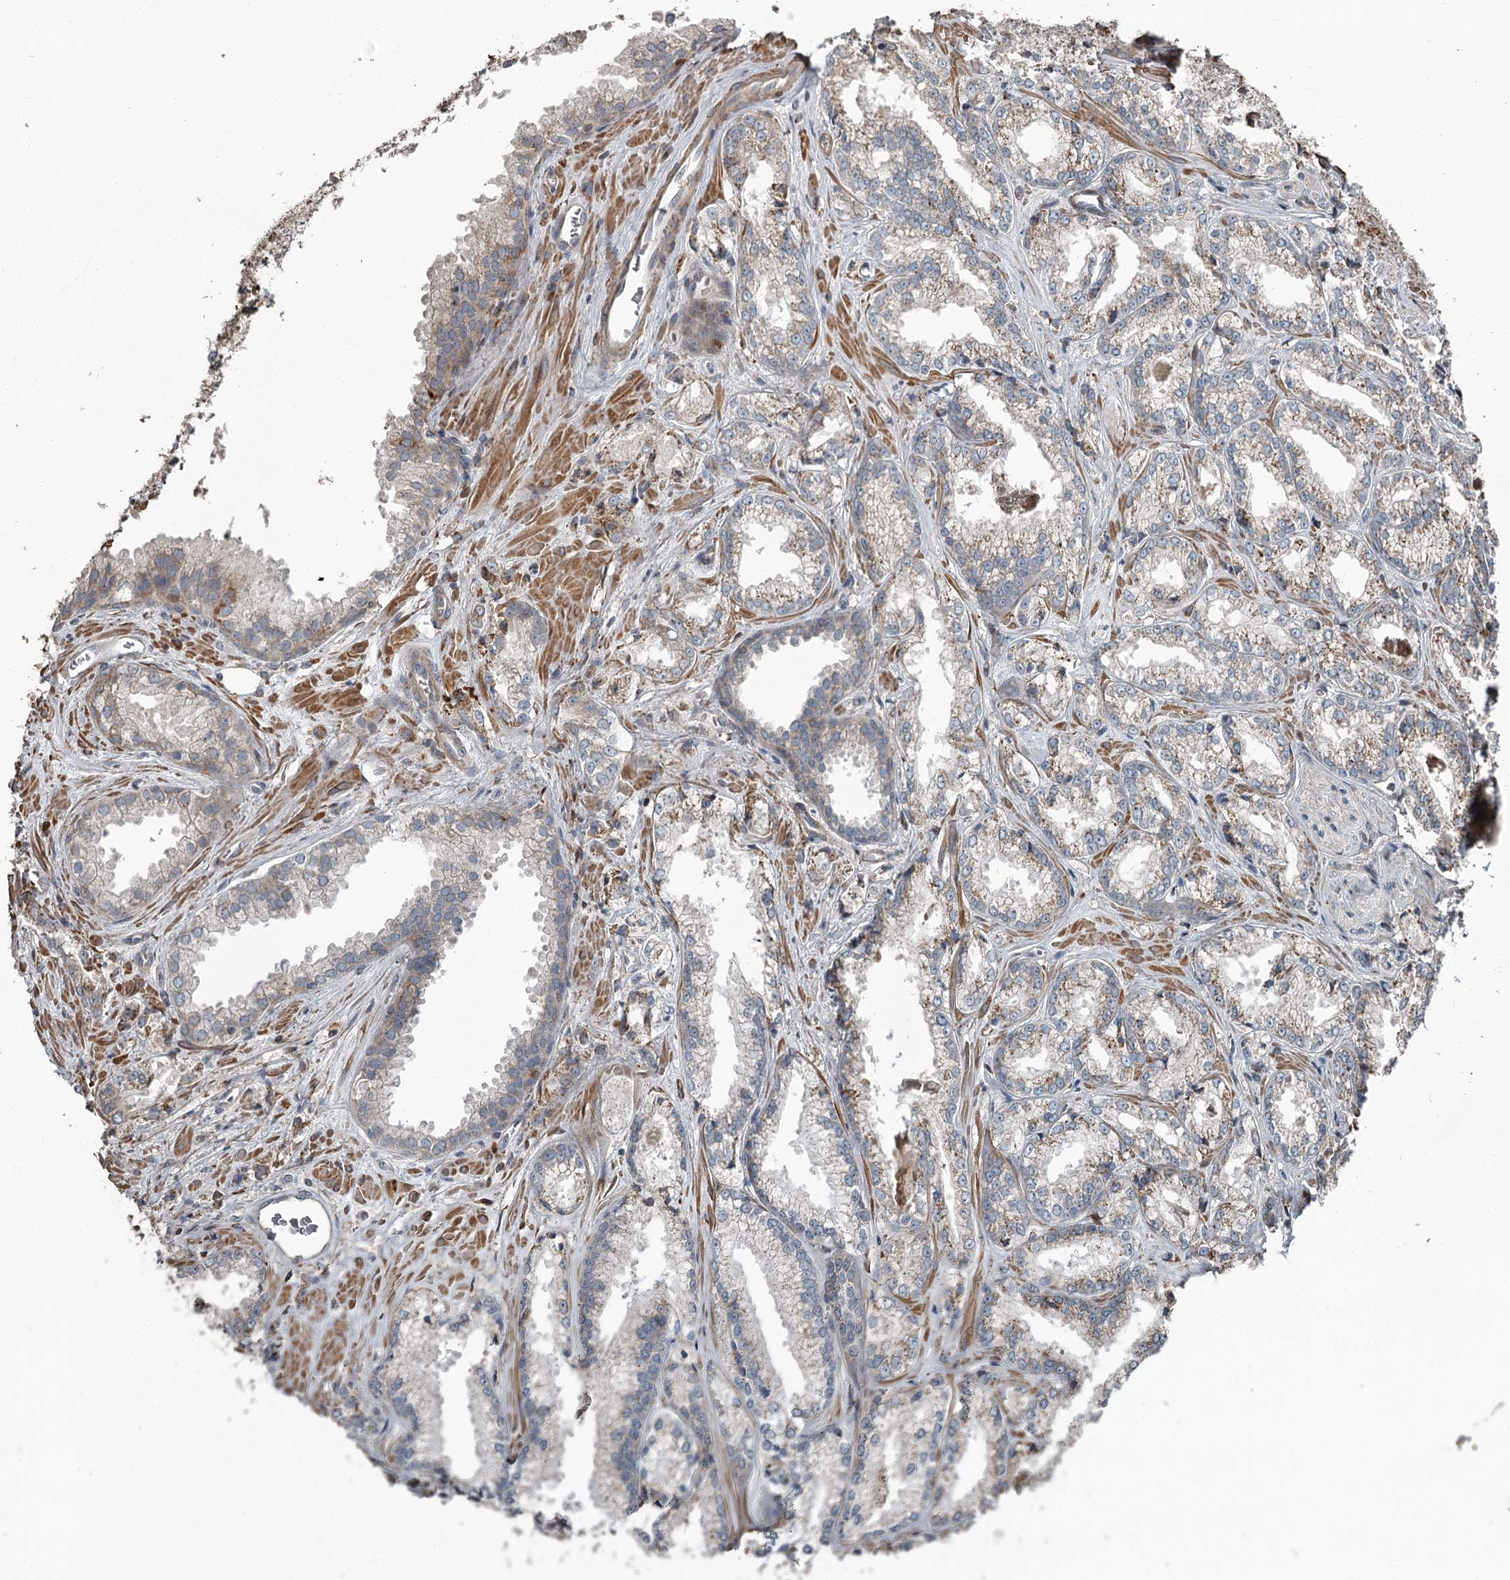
{"staining": {"intensity": "weak", "quantity": "<25%", "location": "cytoplasmic/membranous"}, "tissue": "prostate cancer", "cell_type": "Tumor cells", "image_type": "cancer", "snomed": [{"axis": "morphology", "description": "Adenocarcinoma, Low grade"}, {"axis": "topography", "description": "Prostate"}], "caption": "Immunohistochemical staining of prostate cancer demonstrates no significant staining in tumor cells. (Brightfield microscopy of DAB immunohistochemistry at high magnification).", "gene": "RASSF8", "patient": {"sex": "male", "age": 47}}